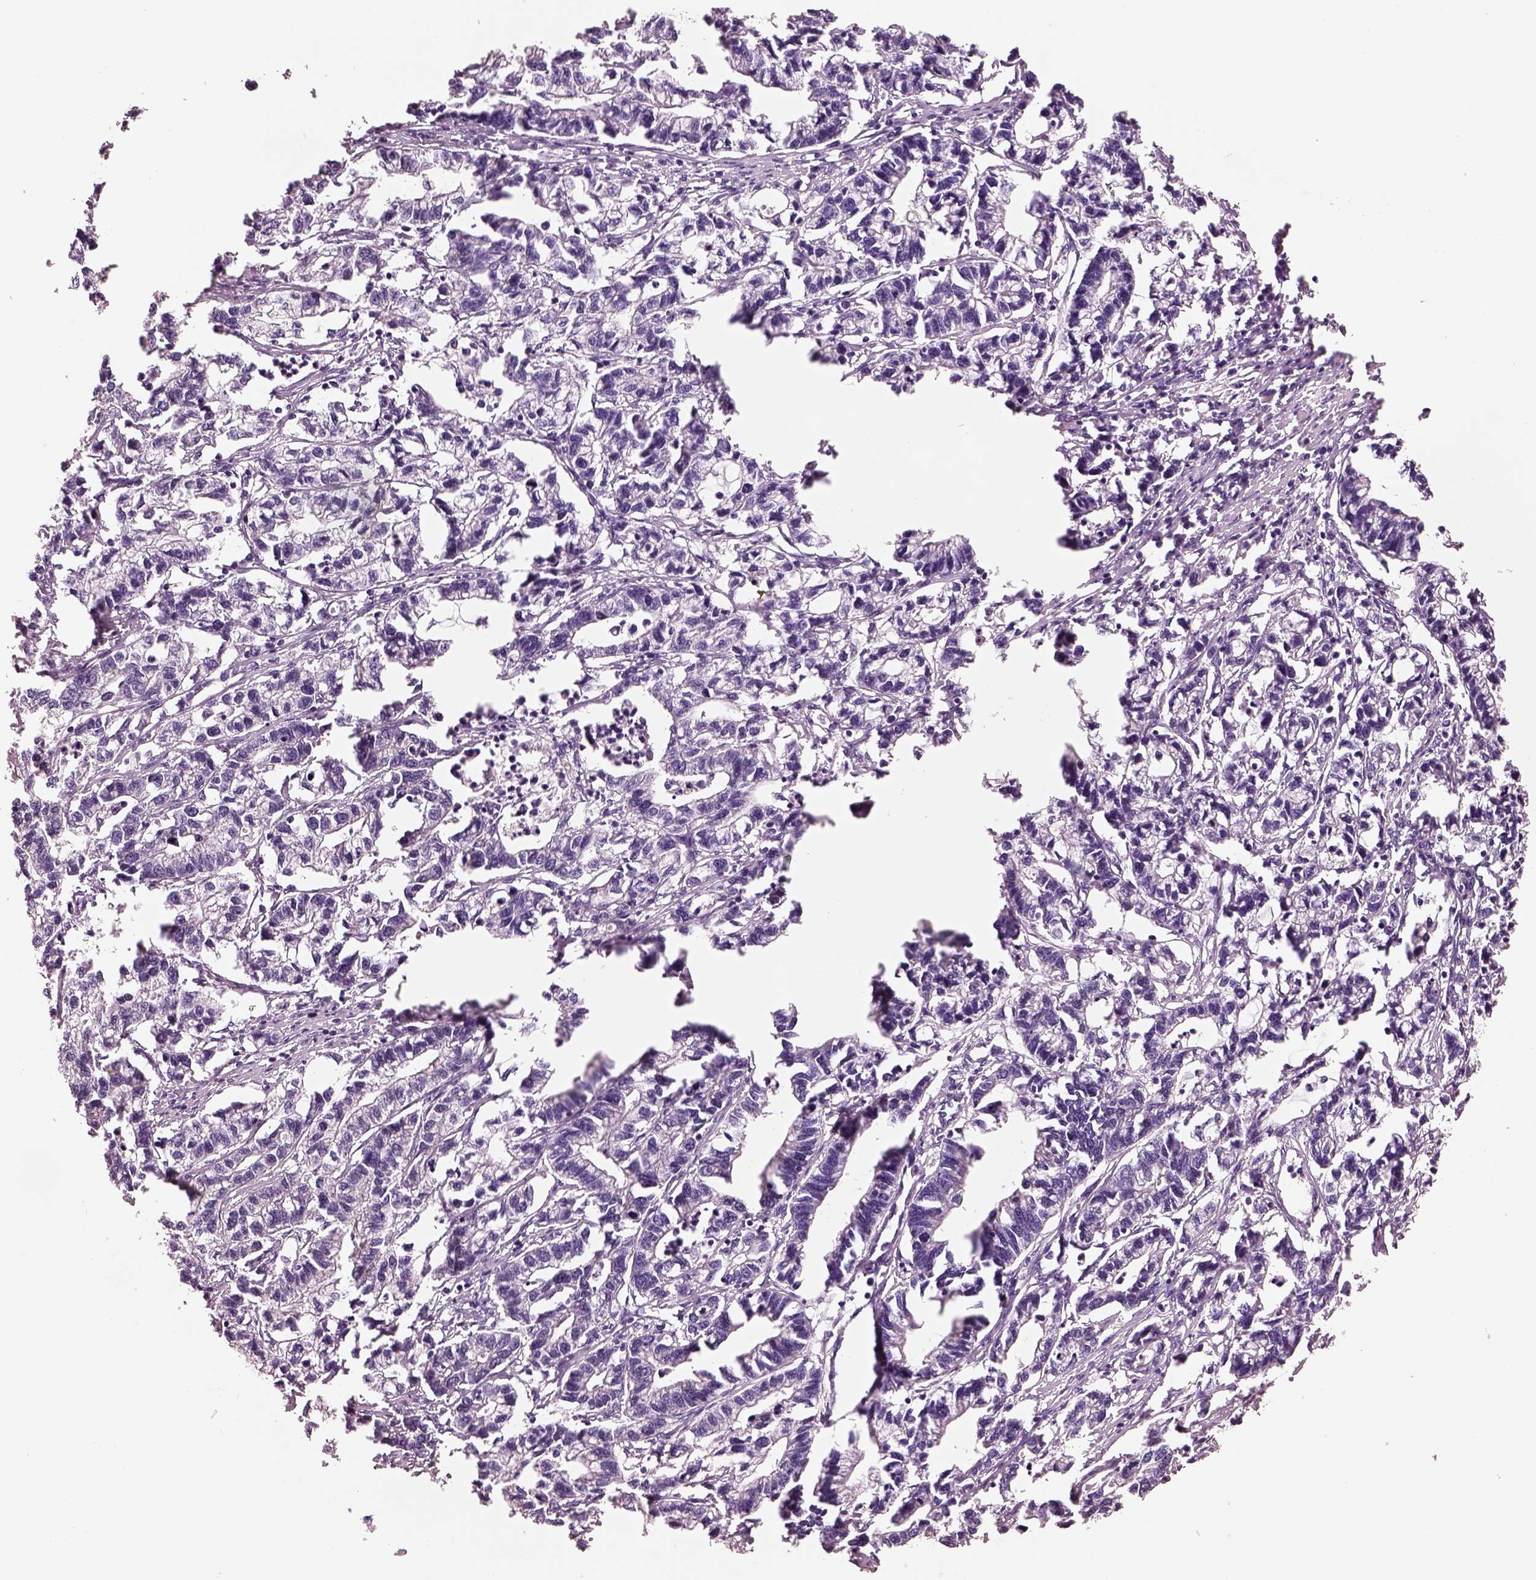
{"staining": {"intensity": "negative", "quantity": "none", "location": "none"}, "tissue": "stomach cancer", "cell_type": "Tumor cells", "image_type": "cancer", "snomed": [{"axis": "morphology", "description": "Adenocarcinoma, NOS"}, {"axis": "topography", "description": "Stomach"}], "caption": "Tumor cells are negative for protein expression in human stomach cancer. Nuclei are stained in blue.", "gene": "ELSPBP1", "patient": {"sex": "male", "age": 83}}